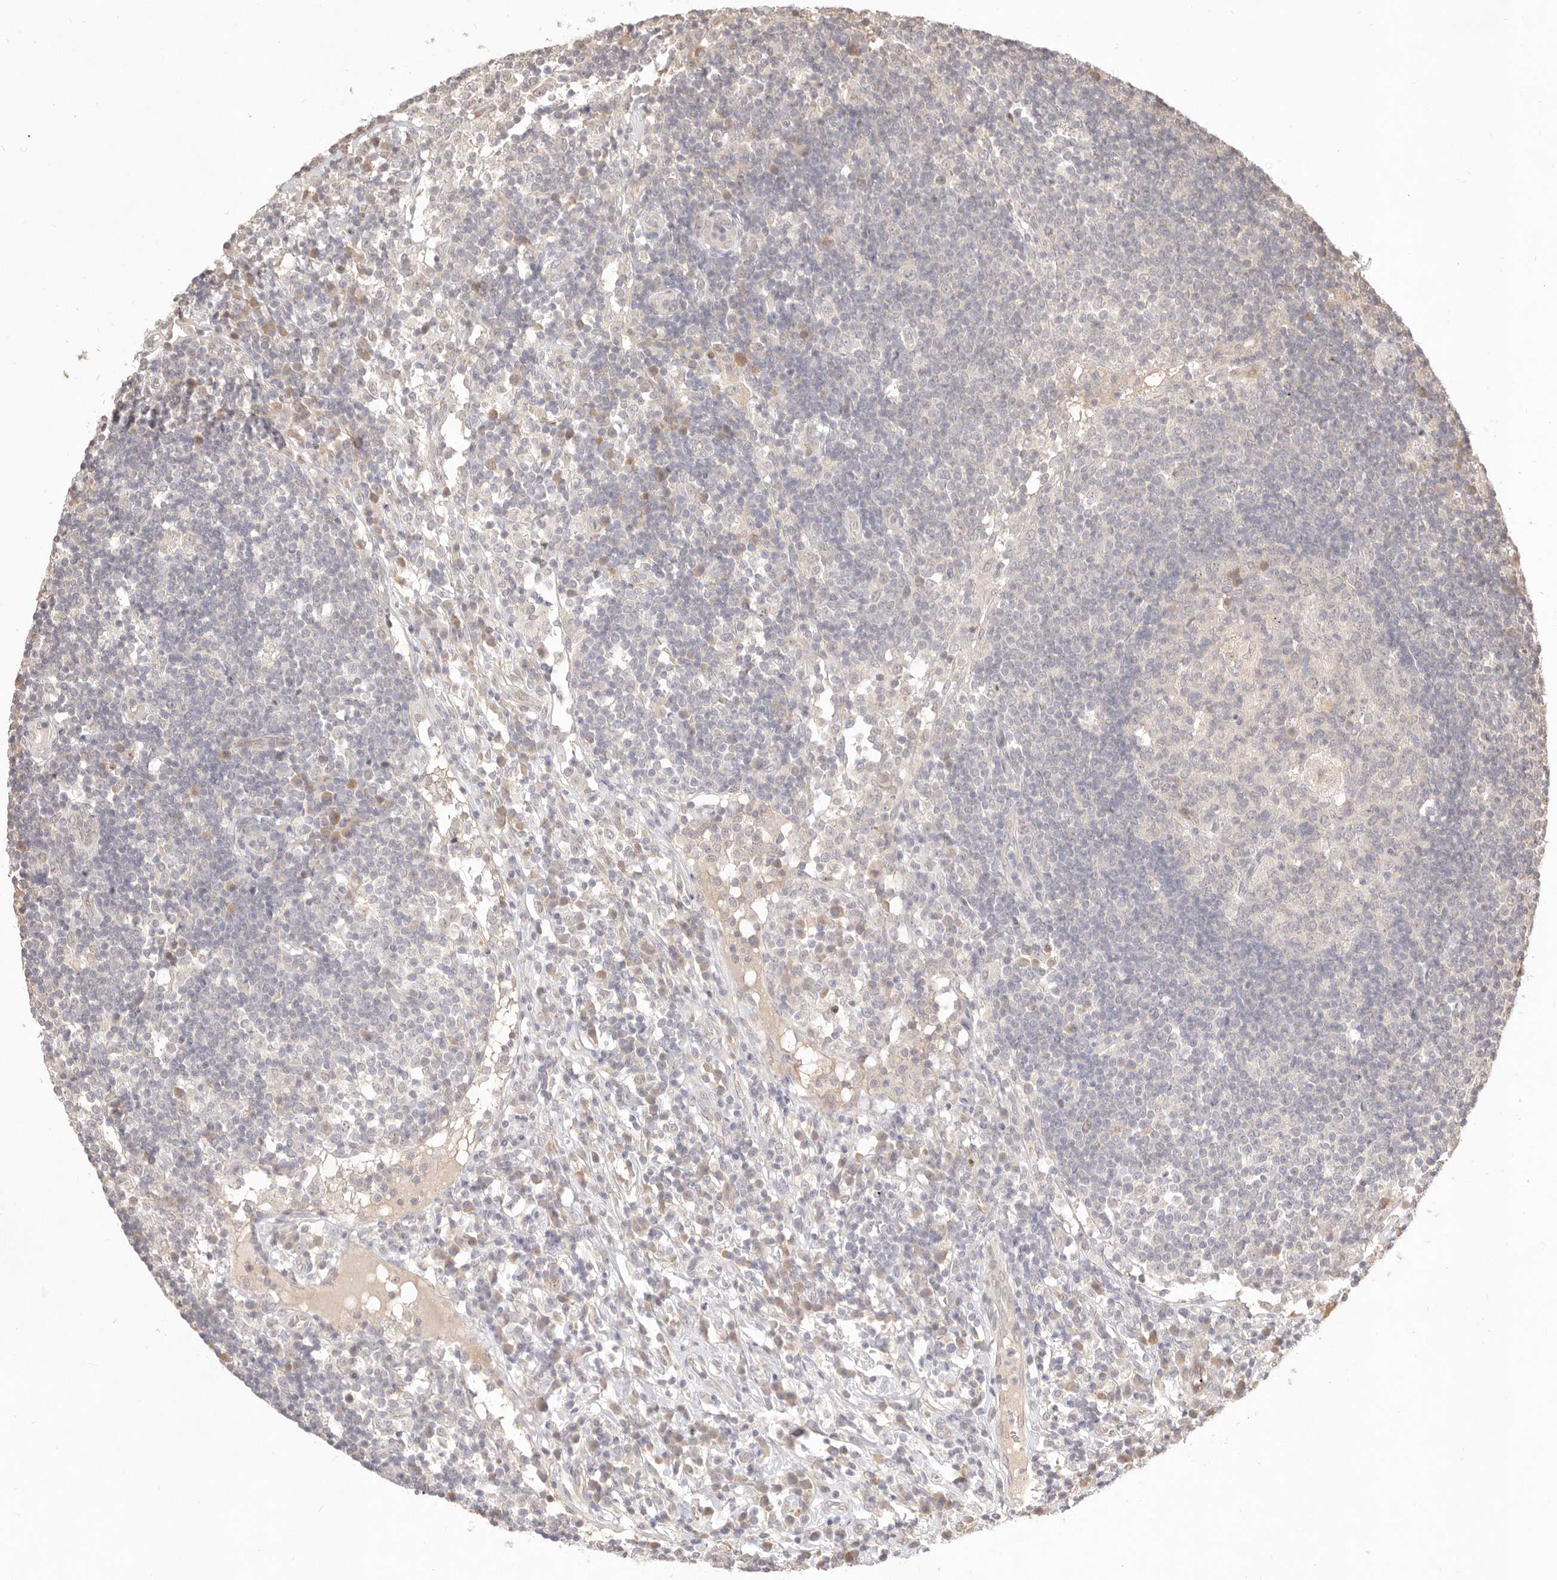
{"staining": {"intensity": "negative", "quantity": "none", "location": "none"}, "tissue": "lymph node", "cell_type": "Germinal center cells", "image_type": "normal", "snomed": [{"axis": "morphology", "description": "Normal tissue, NOS"}, {"axis": "topography", "description": "Lymph node"}], "caption": "Immunohistochemistry image of normal lymph node stained for a protein (brown), which exhibits no staining in germinal center cells. The staining was performed using DAB to visualize the protein expression in brown, while the nuclei were stained in blue with hematoxylin (Magnification: 20x).", "gene": "MEP1A", "patient": {"sex": "female", "age": 53}}